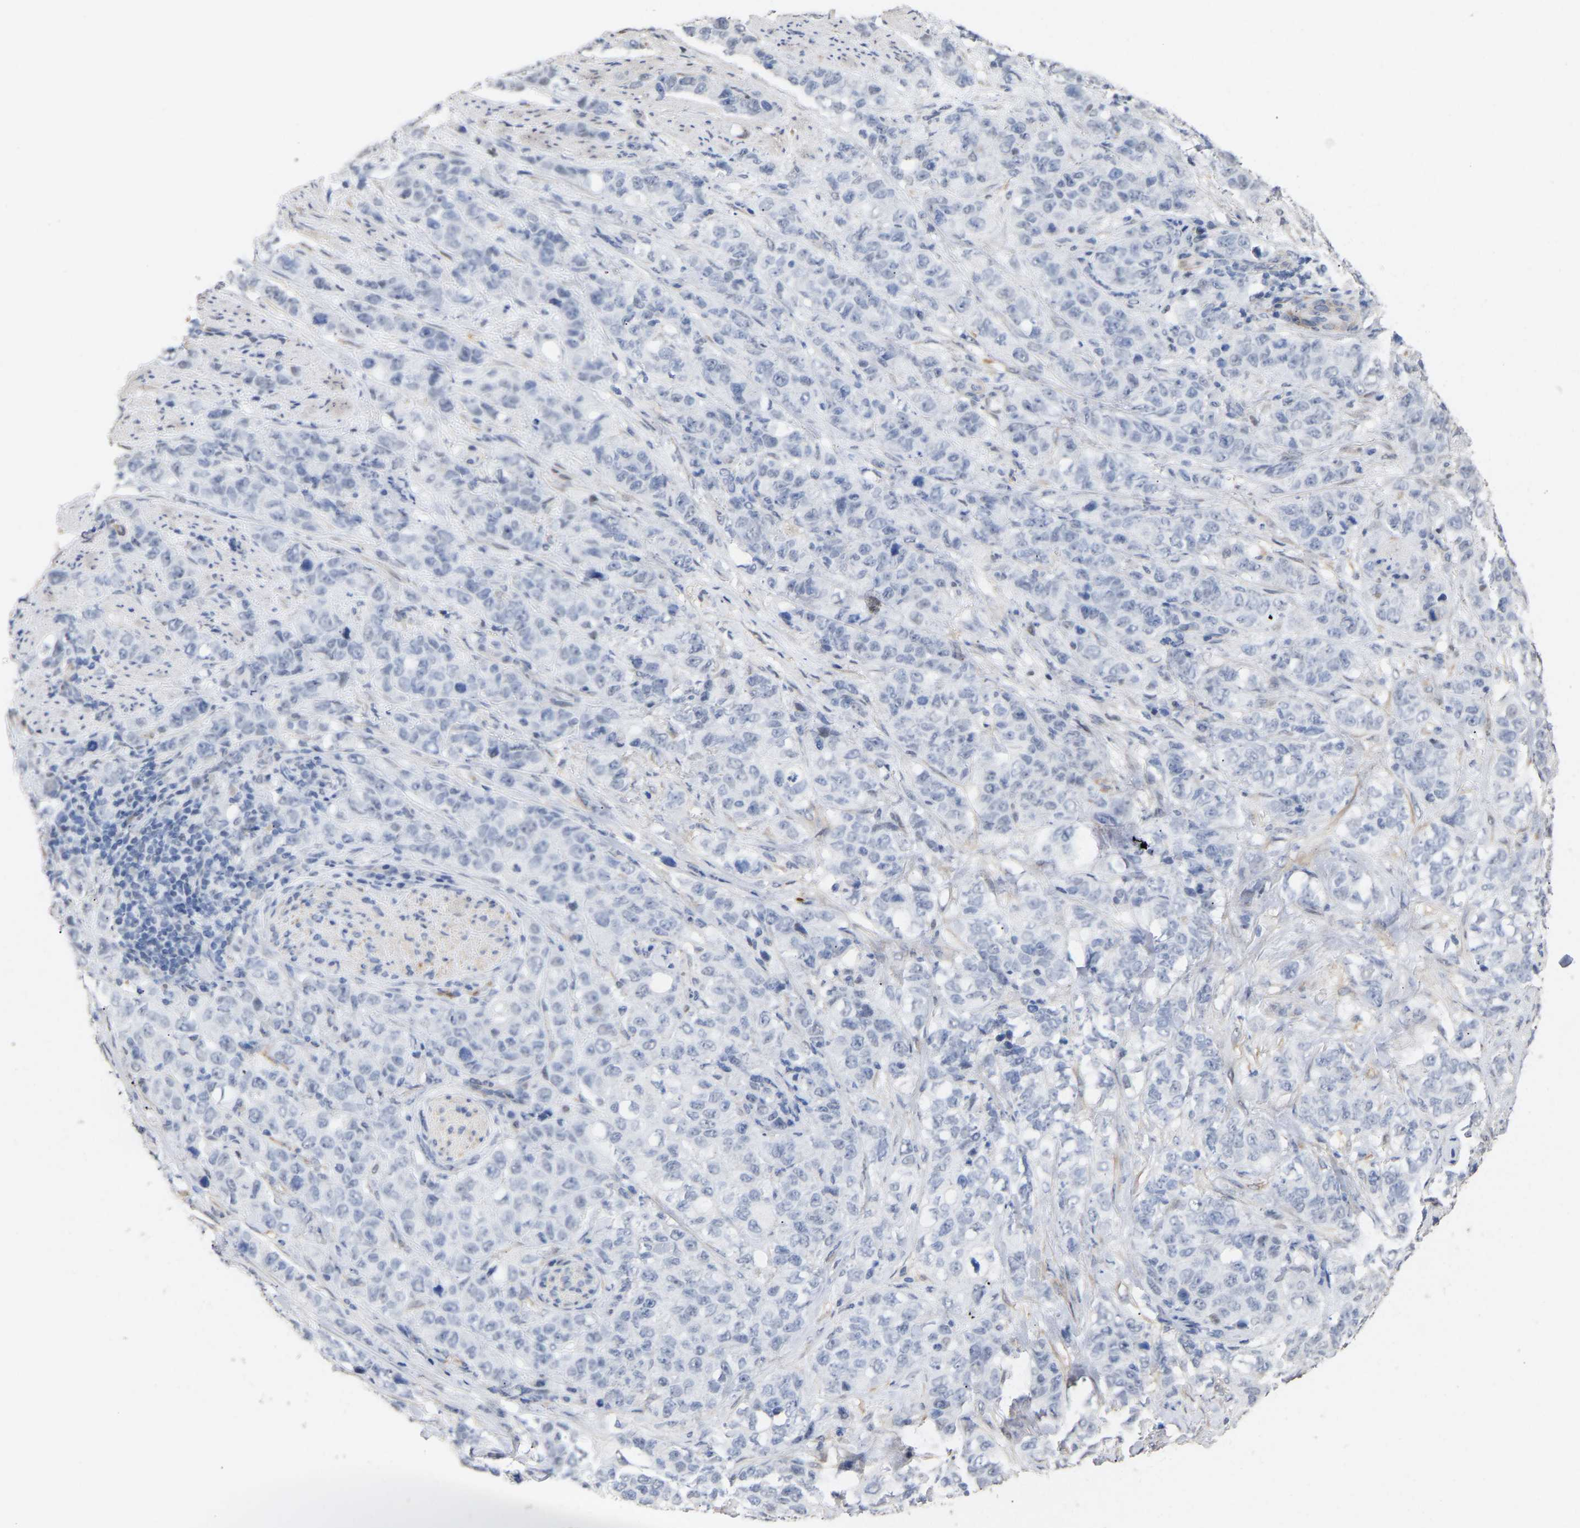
{"staining": {"intensity": "negative", "quantity": "none", "location": "none"}, "tissue": "stomach cancer", "cell_type": "Tumor cells", "image_type": "cancer", "snomed": [{"axis": "morphology", "description": "Adenocarcinoma, NOS"}, {"axis": "topography", "description": "Stomach"}], "caption": "This is an IHC micrograph of human stomach cancer (adenocarcinoma). There is no positivity in tumor cells.", "gene": "AMPH", "patient": {"sex": "male", "age": 48}}